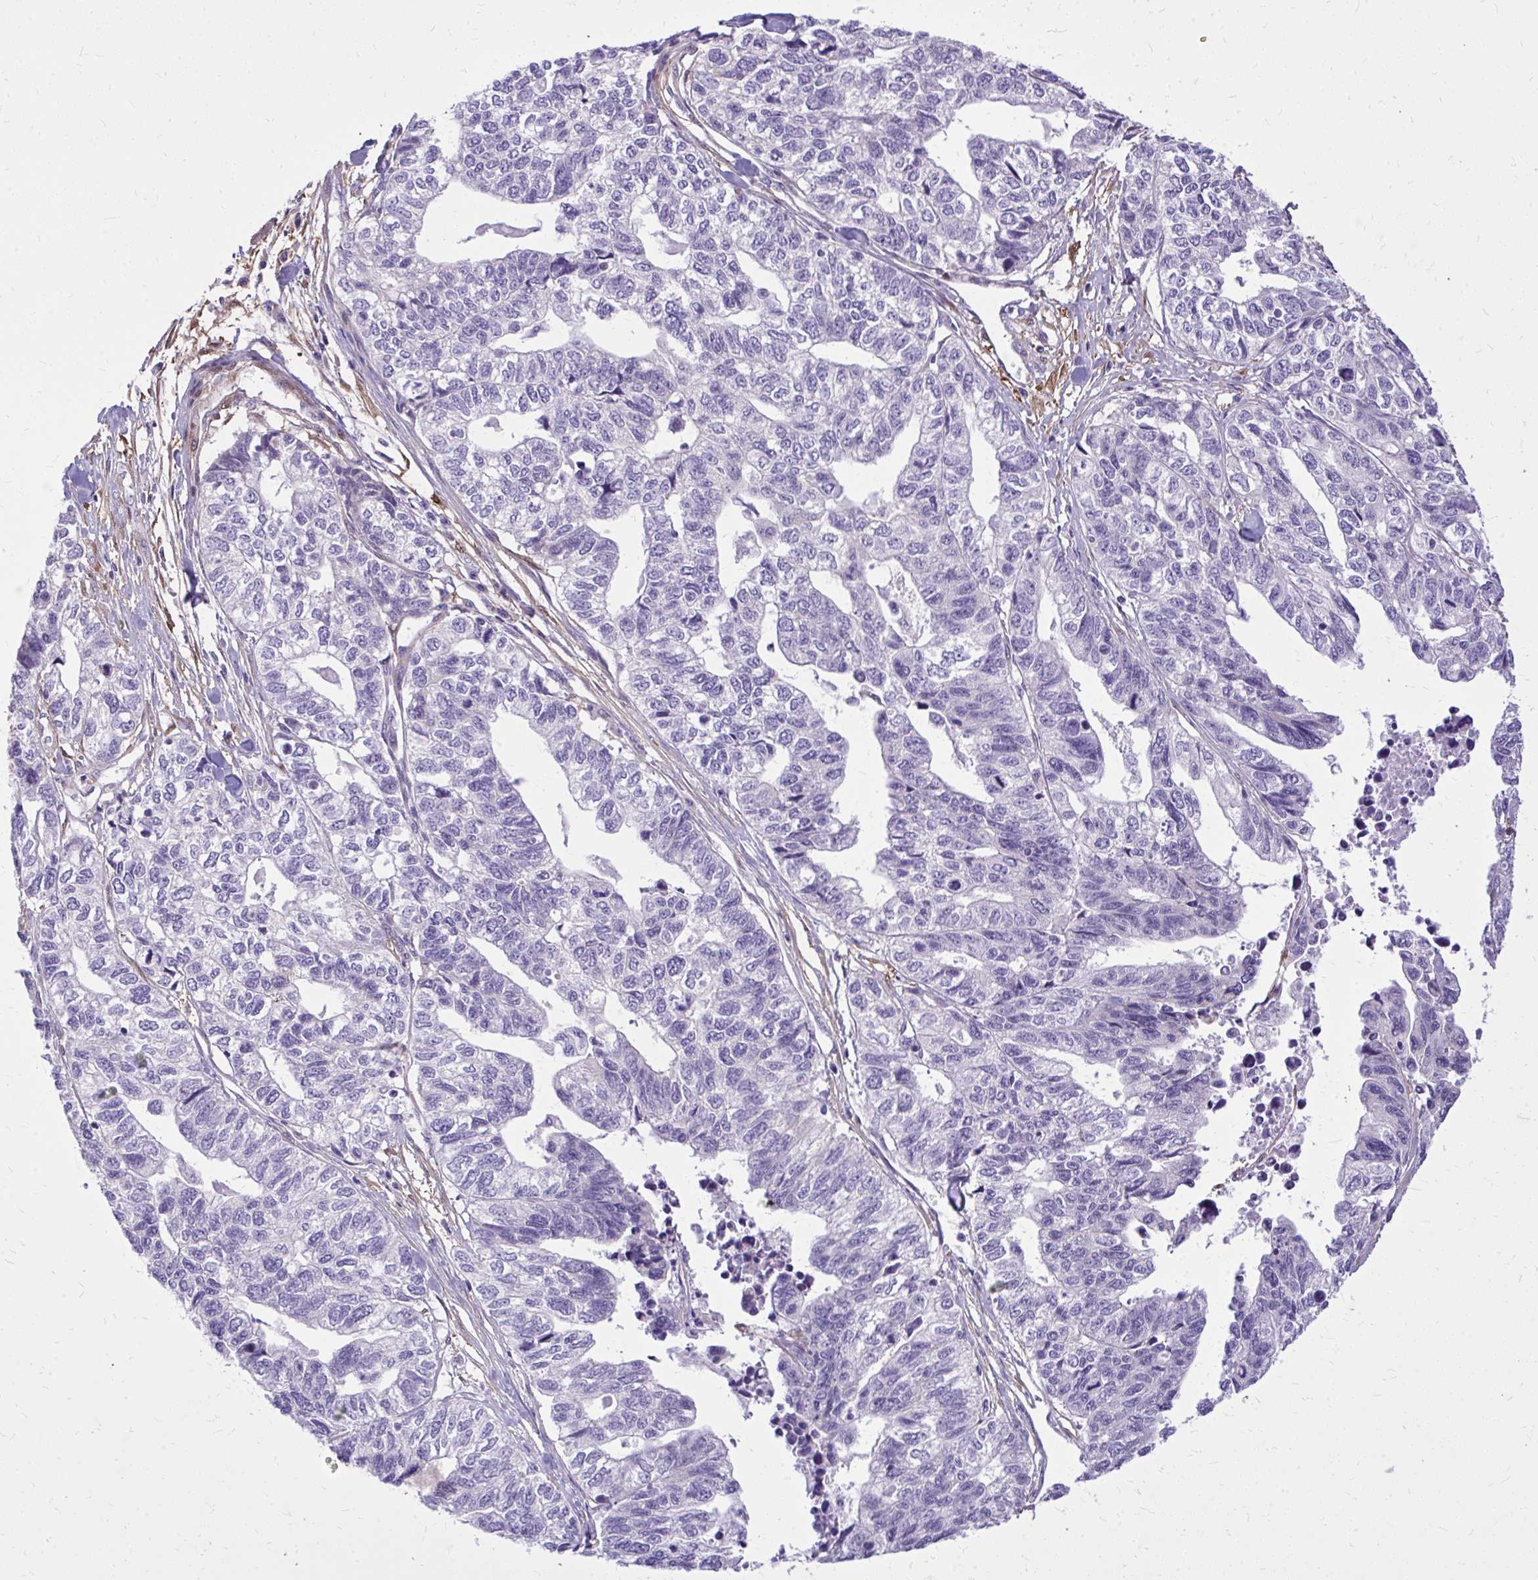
{"staining": {"intensity": "negative", "quantity": "none", "location": "none"}, "tissue": "stomach cancer", "cell_type": "Tumor cells", "image_type": "cancer", "snomed": [{"axis": "morphology", "description": "Adenocarcinoma, NOS"}, {"axis": "topography", "description": "Stomach, upper"}], "caption": "Stomach adenocarcinoma was stained to show a protein in brown. There is no significant expression in tumor cells.", "gene": "NNMT", "patient": {"sex": "female", "age": 67}}